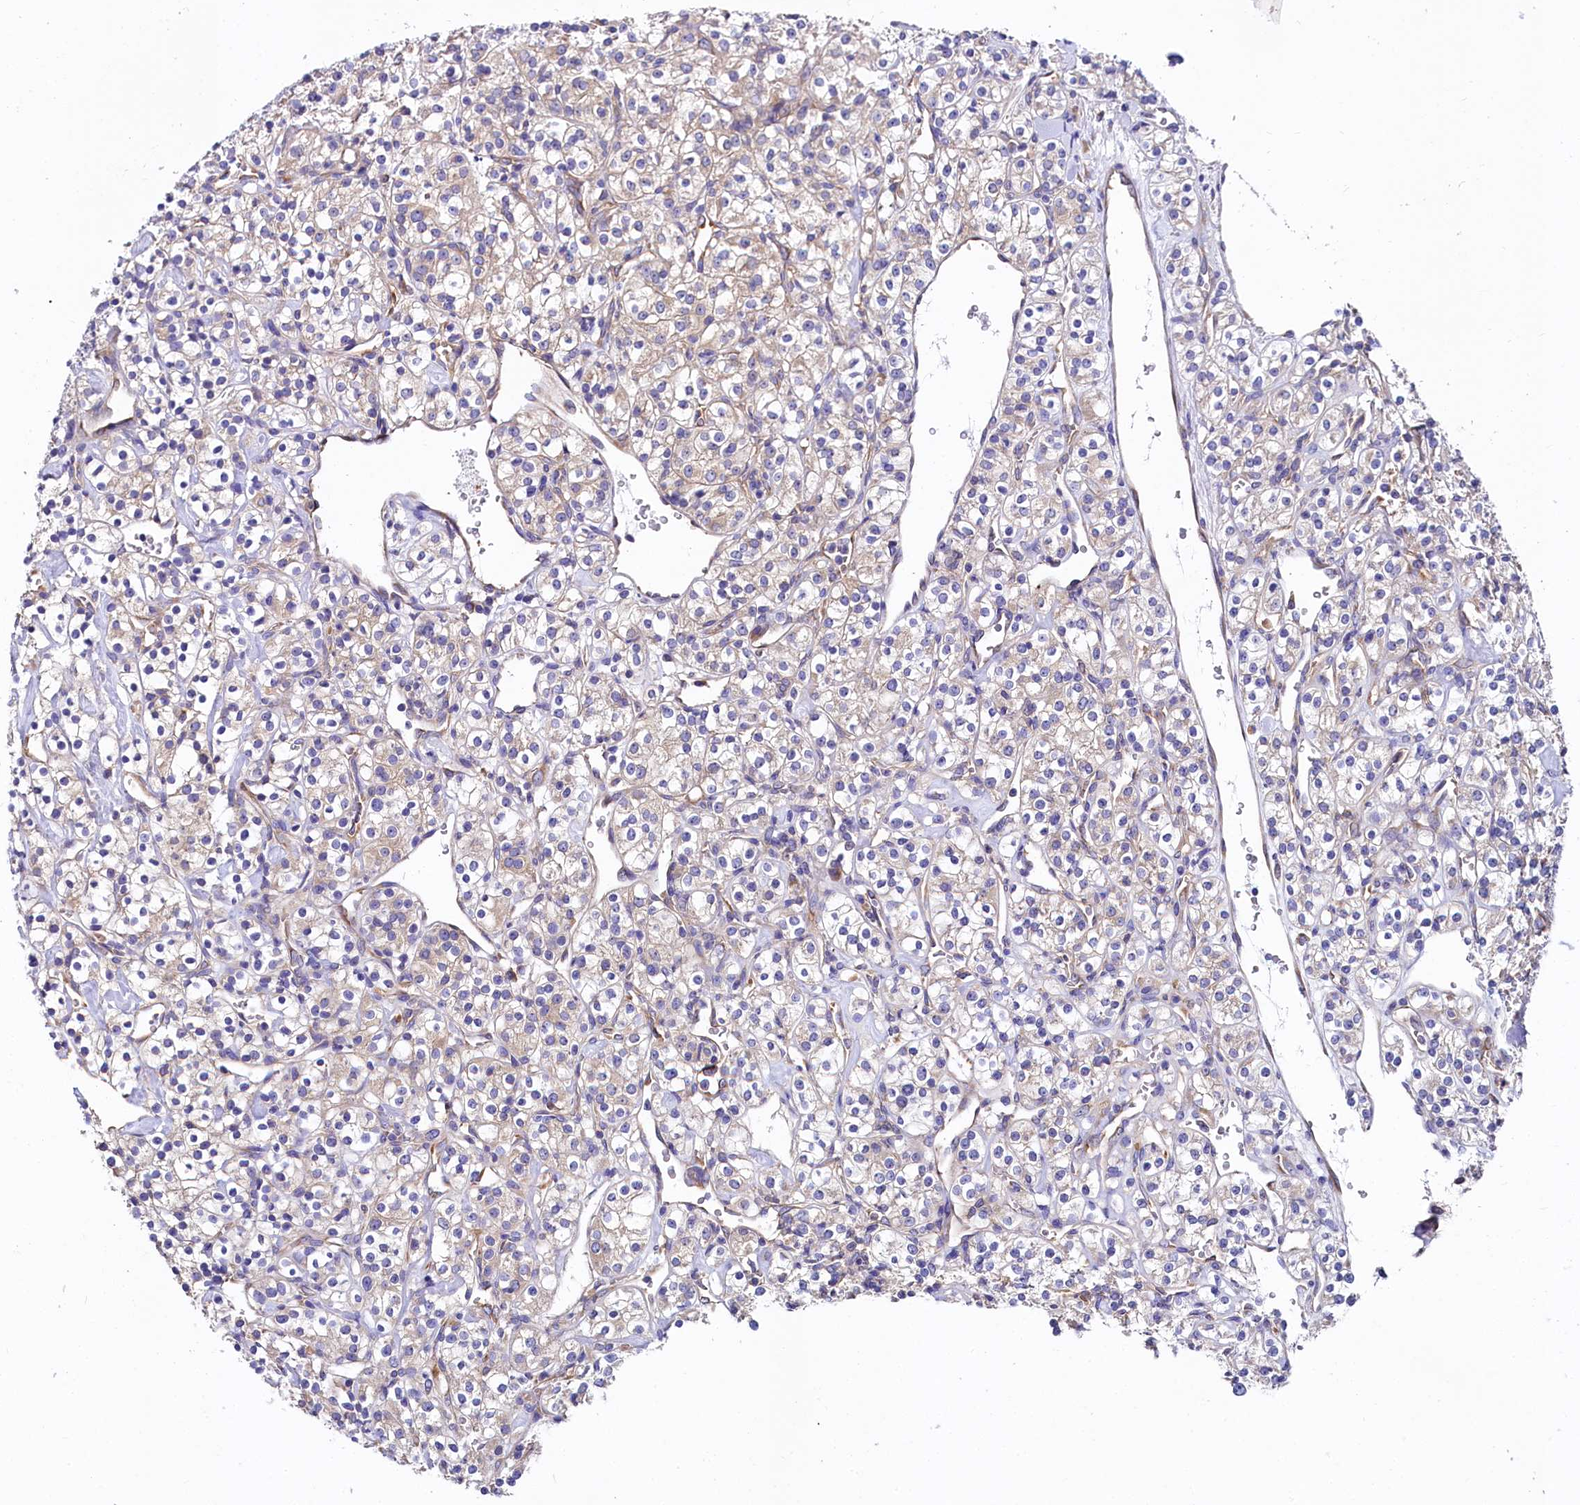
{"staining": {"intensity": "weak", "quantity": "<25%", "location": "cytoplasmic/membranous"}, "tissue": "renal cancer", "cell_type": "Tumor cells", "image_type": "cancer", "snomed": [{"axis": "morphology", "description": "Adenocarcinoma, NOS"}, {"axis": "topography", "description": "Kidney"}], "caption": "This photomicrograph is of adenocarcinoma (renal) stained with IHC to label a protein in brown with the nuclei are counter-stained blue. There is no positivity in tumor cells. (DAB (3,3'-diaminobenzidine) immunohistochemistry (IHC), high magnification).", "gene": "QARS1", "patient": {"sex": "male", "age": 77}}